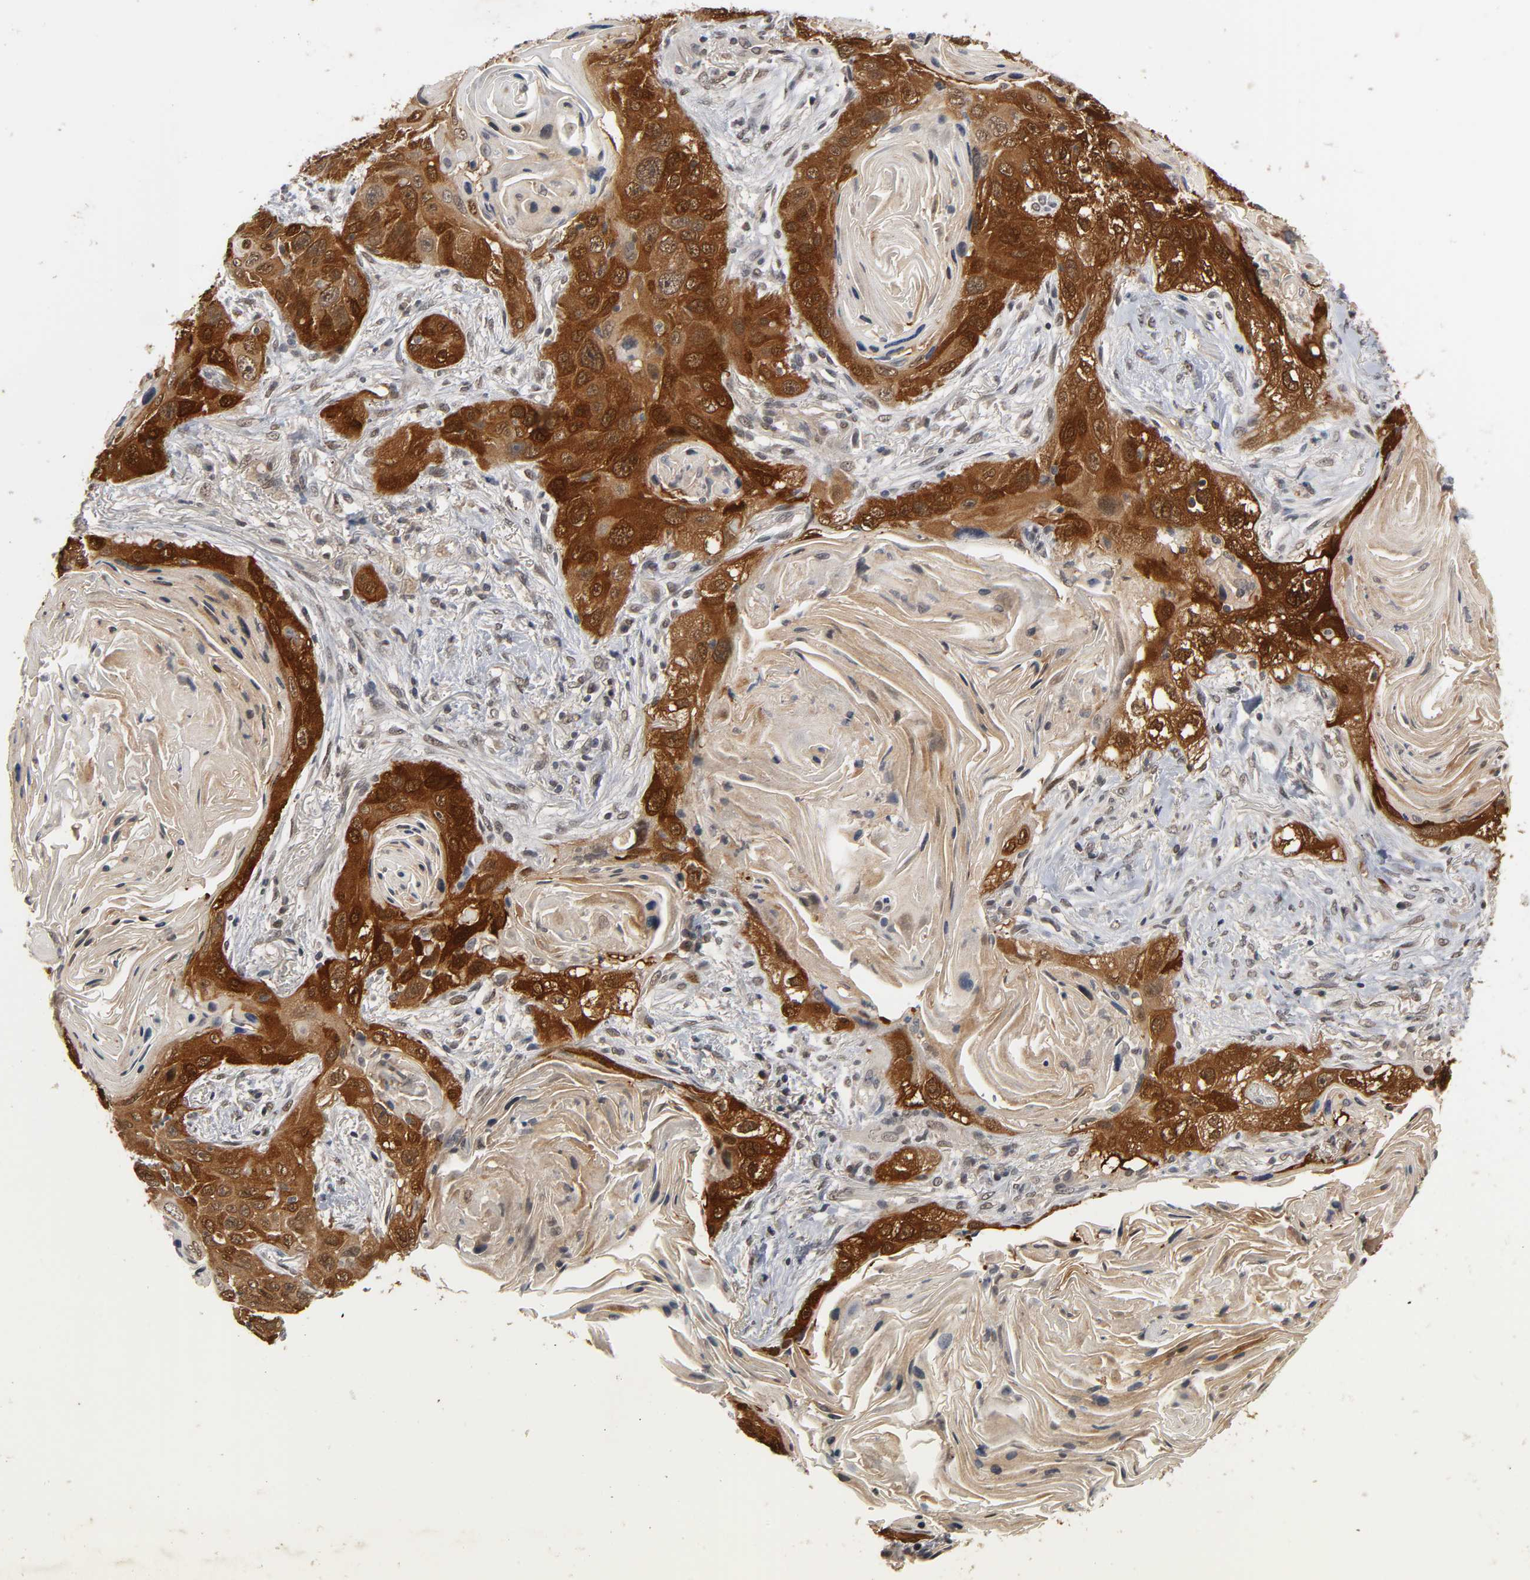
{"staining": {"intensity": "strong", "quantity": ">75%", "location": "cytoplasmic/membranous,nuclear"}, "tissue": "lung cancer", "cell_type": "Tumor cells", "image_type": "cancer", "snomed": [{"axis": "morphology", "description": "Squamous cell carcinoma, NOS"}, {"axis": "topography", "description": "Lung"}], "caption": "IHC histopathology image of neoplastic tissue: squamous cell carcinoma (lung) stained using IHC demonstrates high levels of strong protein expression localized specifically in the cytoplasmic/membranous and nuclear of tumor cells, appearing as a cytoplasmic/membranous and nuclear brown color.", "gene": "HTR1E", "patient": {"sex": "female", "age": 67}}